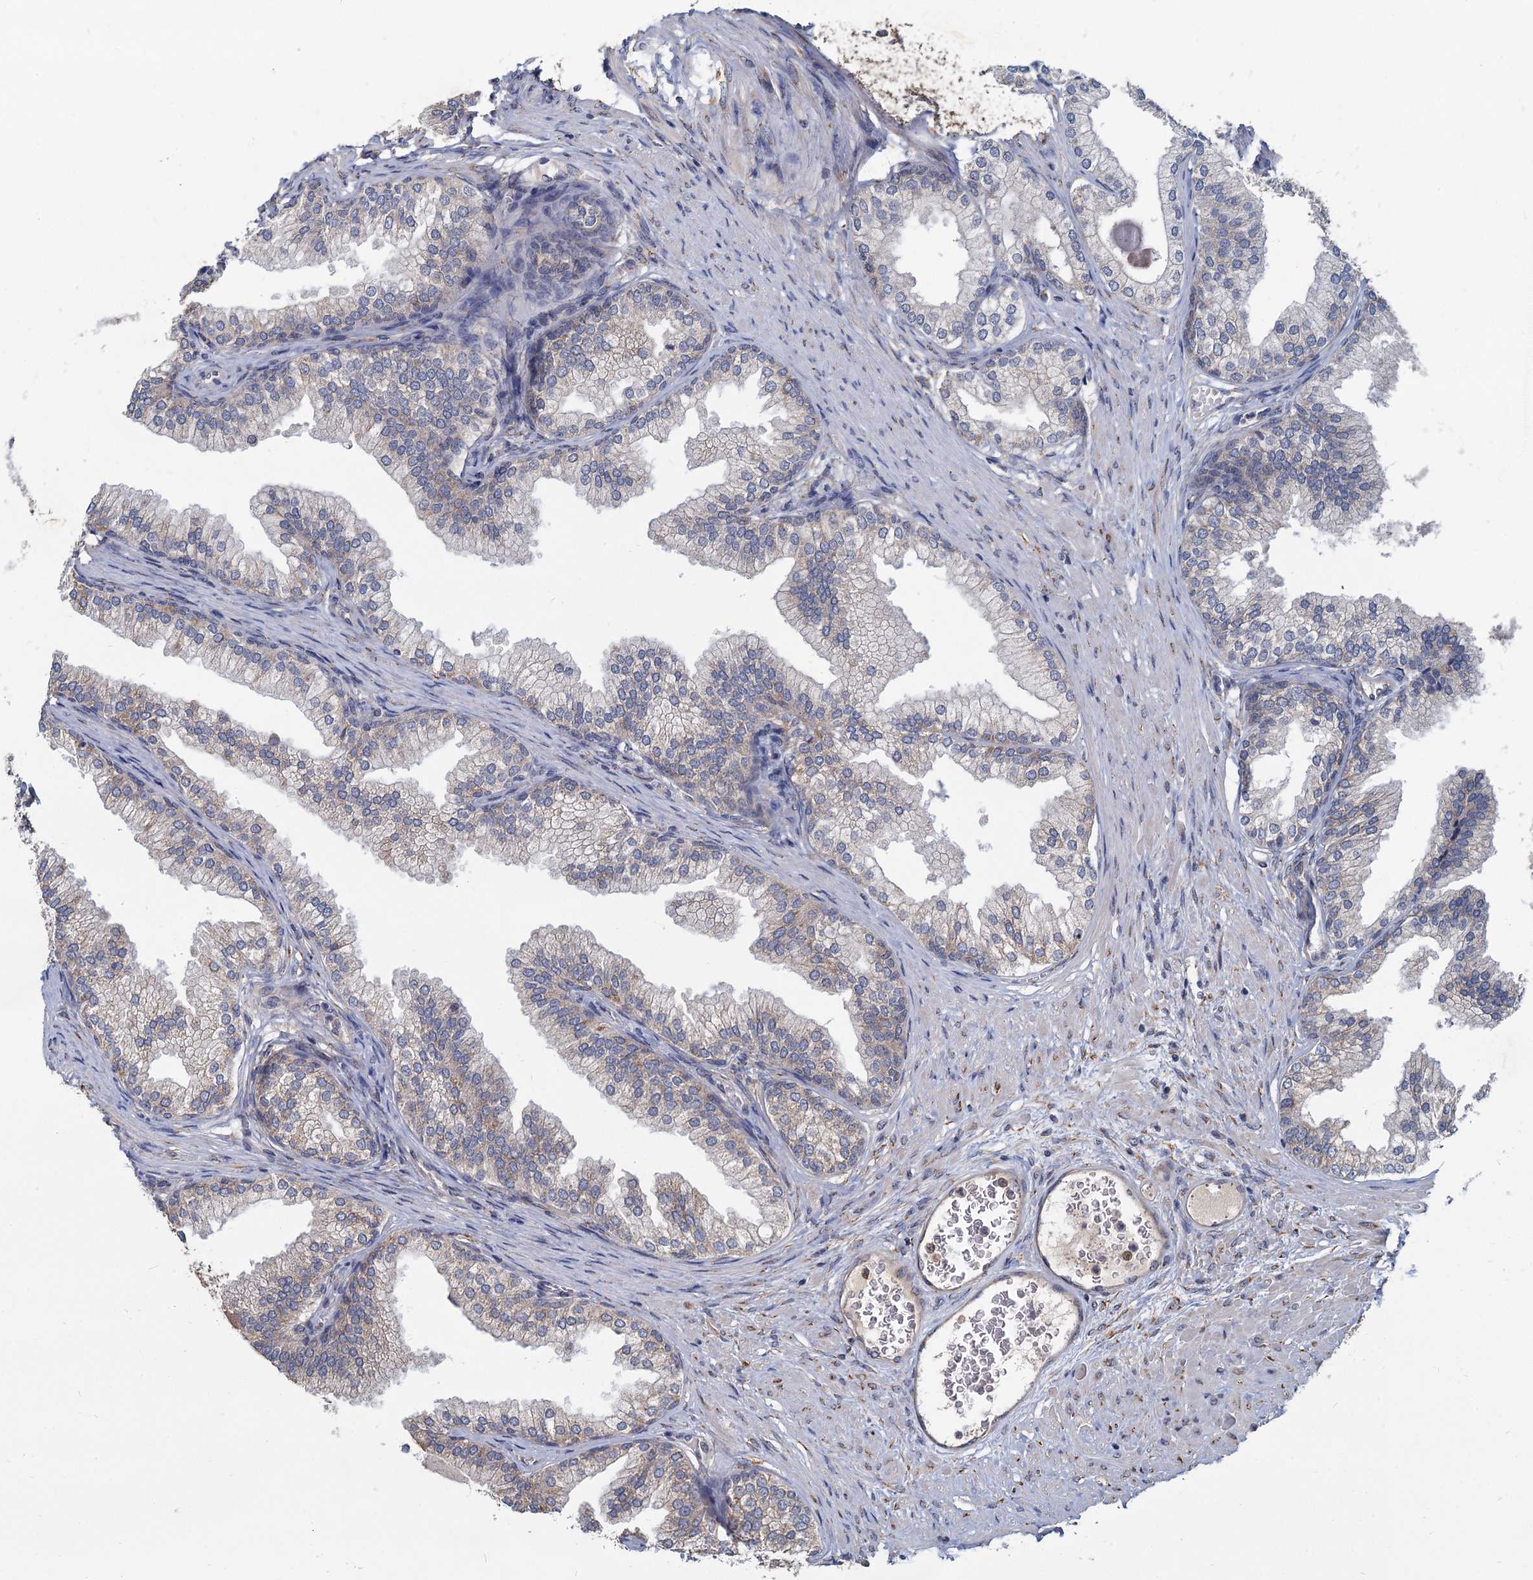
{"staining": {"intensity": "moderate", "quantity": "25%-75%", "location": "cytoplasmic/membranous"}, "tissue": "prostate", "cell_type": "Glandular cells", "image_type": "normal", "snomed": [{"axis": "morphology", "description": "Normal tissue, NOS"}, {"axis": "topography", "description": "Prostate"}], "caption": "The micrograph demonstrates a brown stain indicating the presence of a protein in the cytoplasmic/membranous of glandular cells in prostate.", "gene": "LRRC51", "patient": {"sex": "male", "age": 76}}